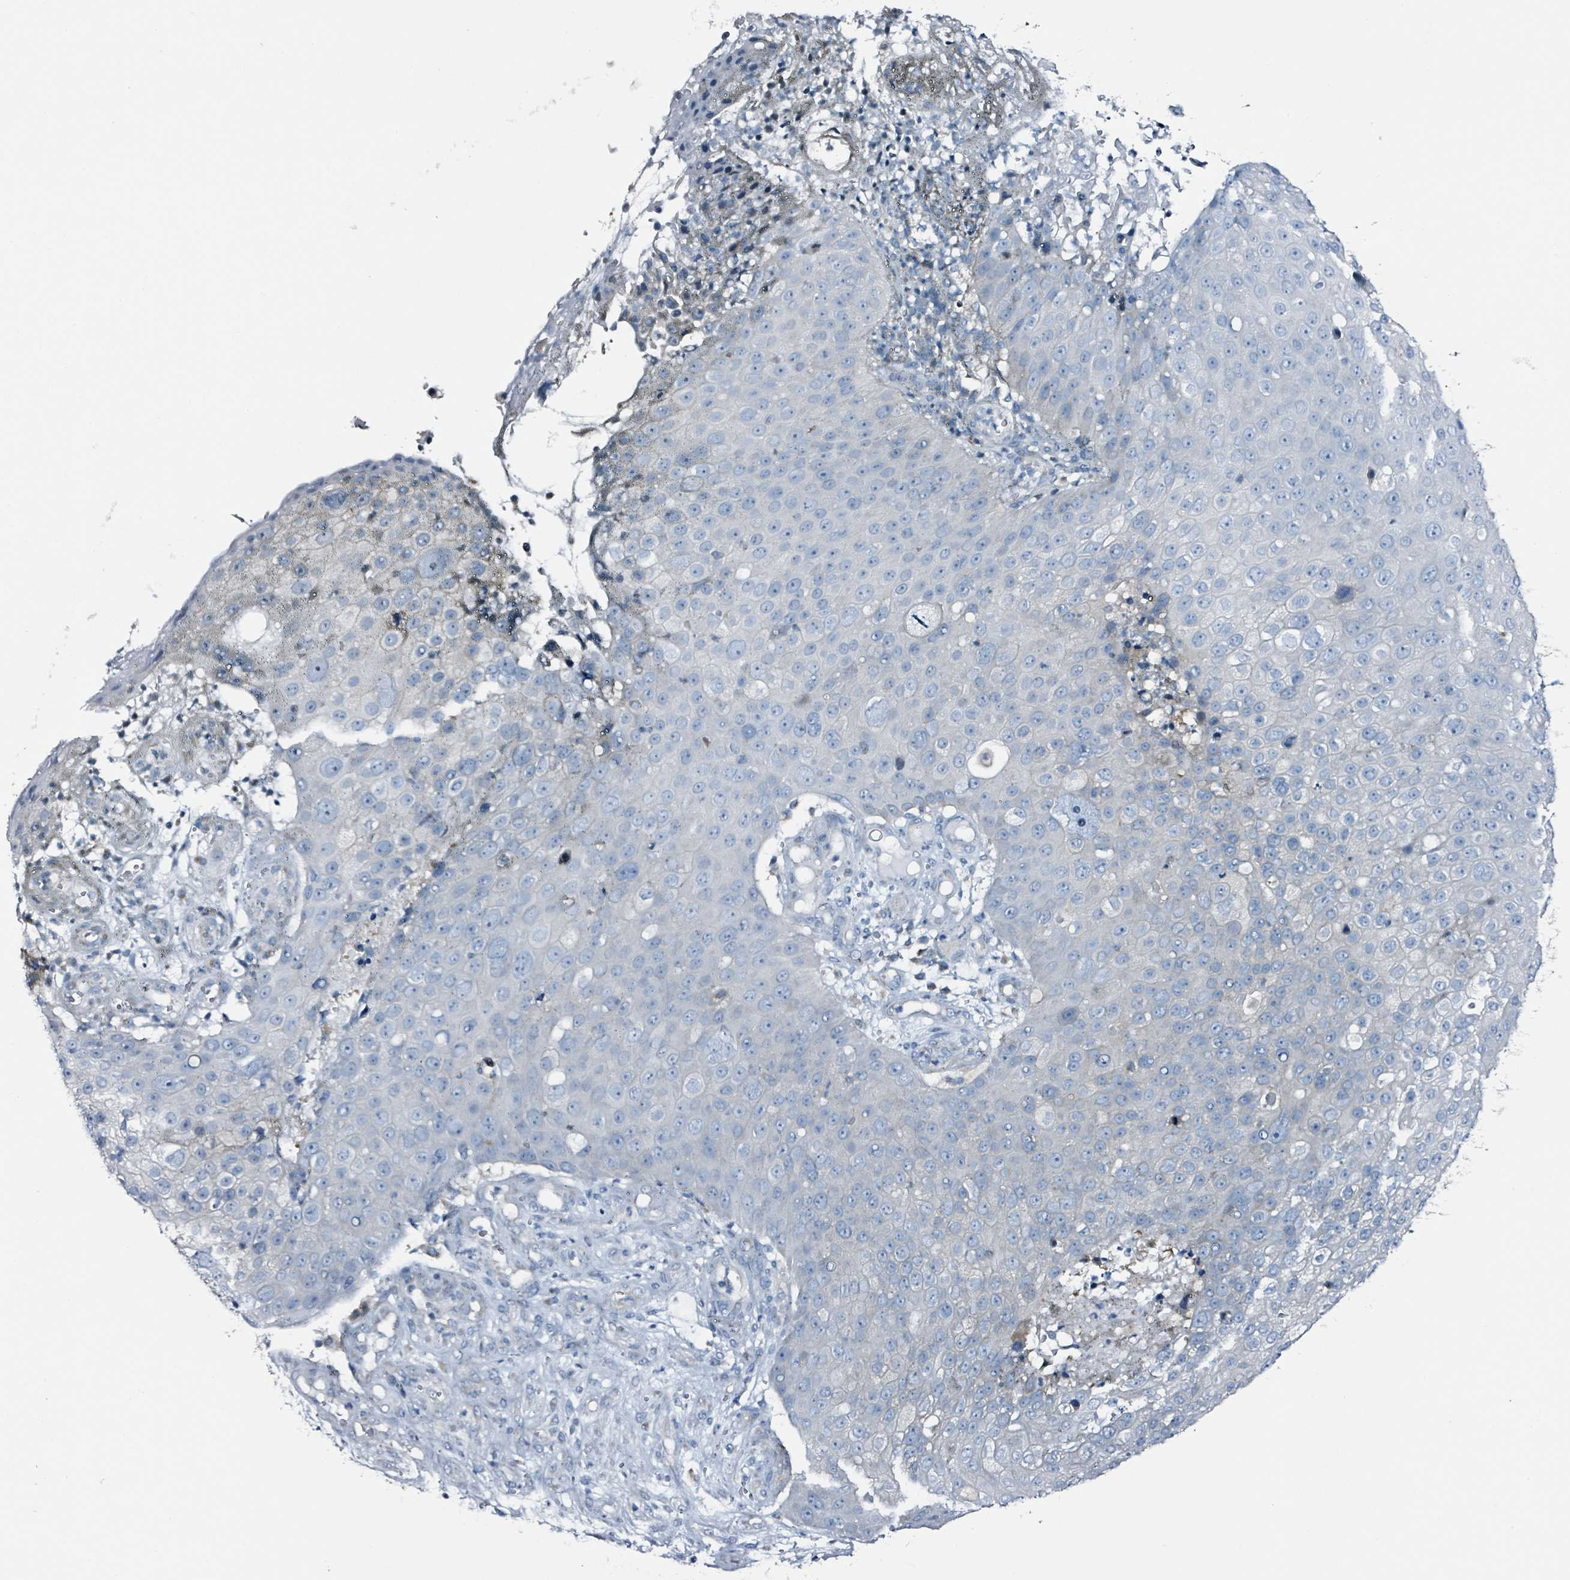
{"staining": {"intensity": "negative", "quantity": "none", "location": "none"}, "tissue": "skin cancer", "cell_type": "Tumor cells", "image_type": "cancer", "snomed": [{"axis": "morphology", "description": "Squamous cell carcinoma, NOS"}, {"axis": "topography", "description": "Skin"}], "caption": "Immunohistochemistry (IHC) micrograph of neoplastic tissue: human skin cancer (squamous cell carcinoma) stained with DAB (3,3'-diaminobenzidine) exhibits no significant protein positivity in tumor cells.", "gene": "B3GAT3", "patient": {"sex": "male", "age": 71}}